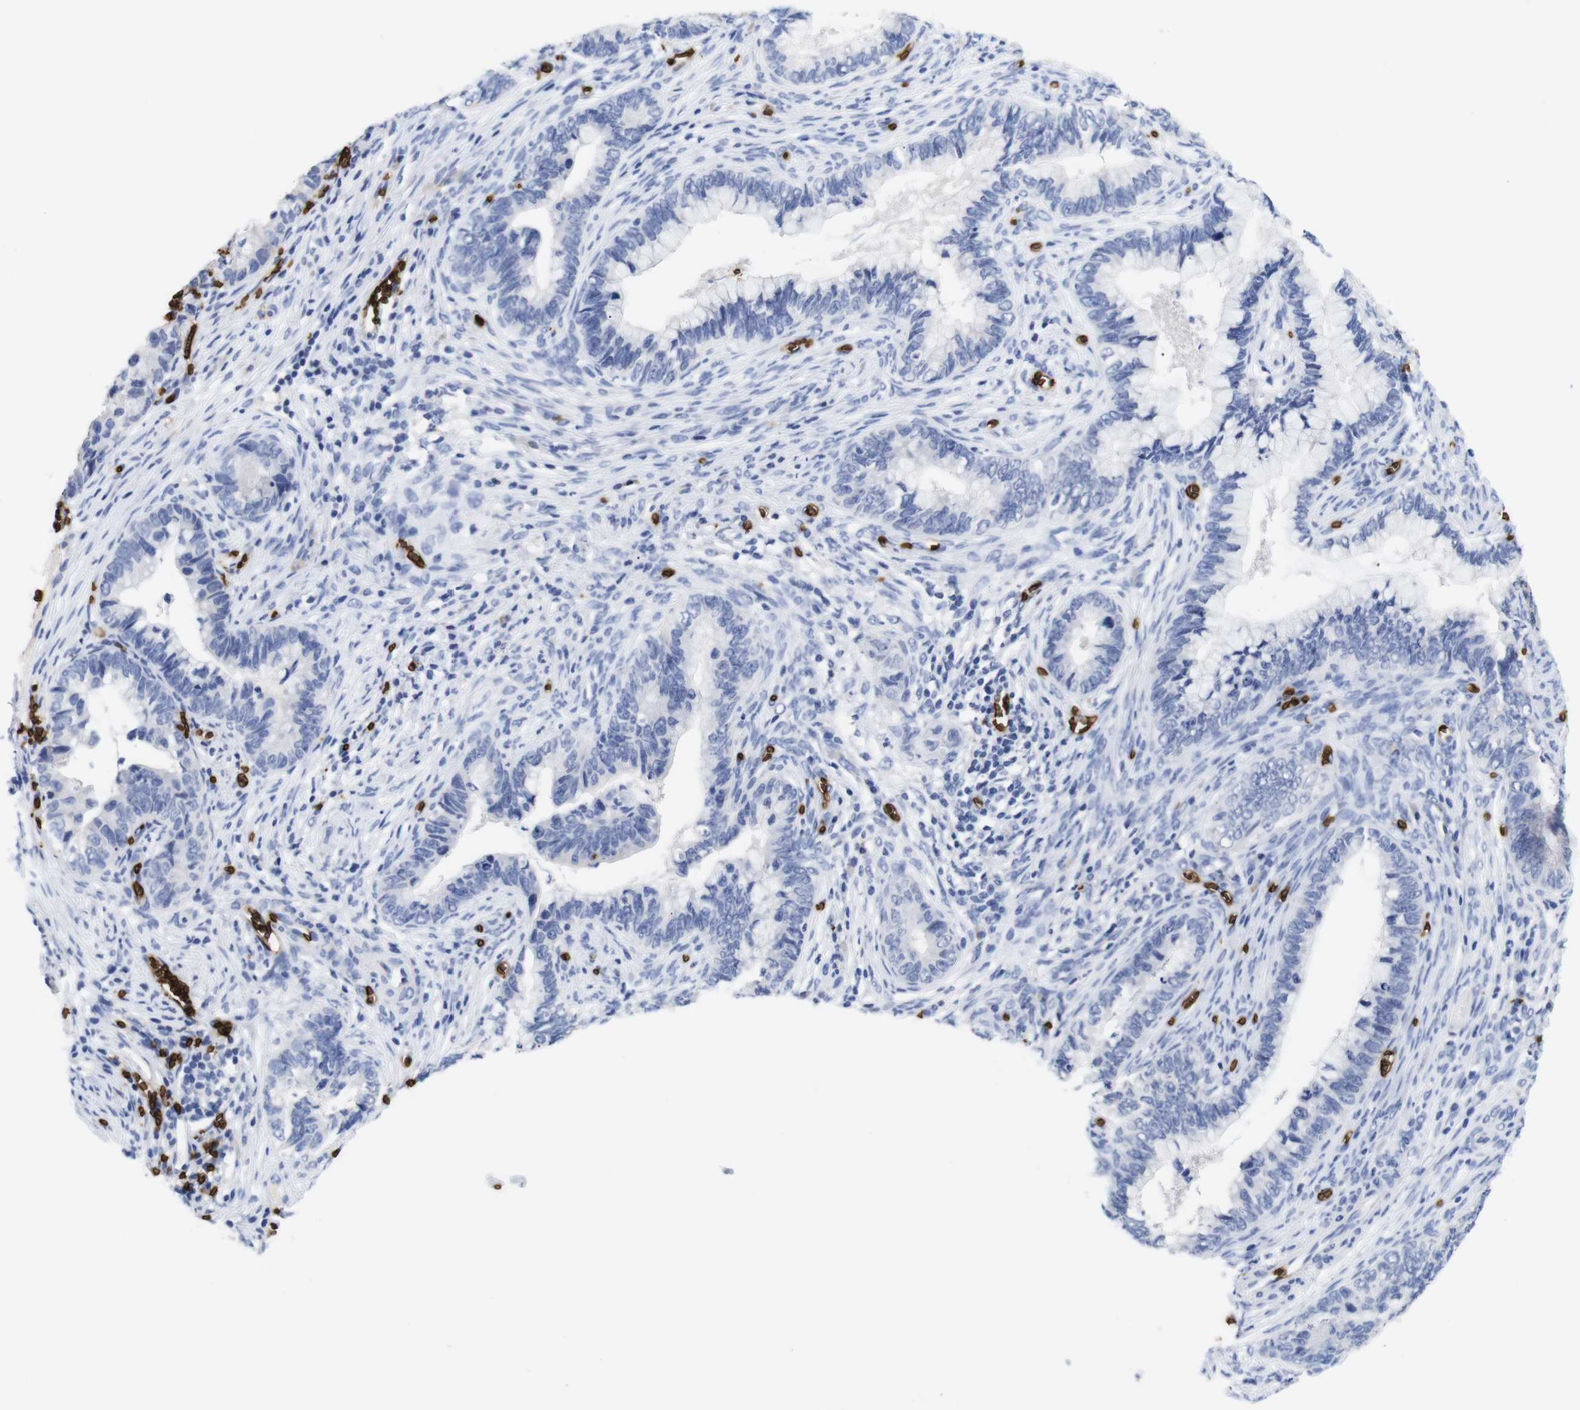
{"staining": {"intensity": "negative", "quantity": "none", "location": "none"}, "tissue": "cervical cancer", "cell_type": "Tumor cells", "image_type": "cancer", "snomed": [{"axis": "morphology", "description": "Adenocarcinoma, NOS"}, {"axis": "topography", "description": "Cervix"}], "caption": "The image shows no significant staining in tumor cells of cervical cancer (adenocarcinoma).", "gene": "S1PR2", "patient": {"sex": "female", "age": 44}}